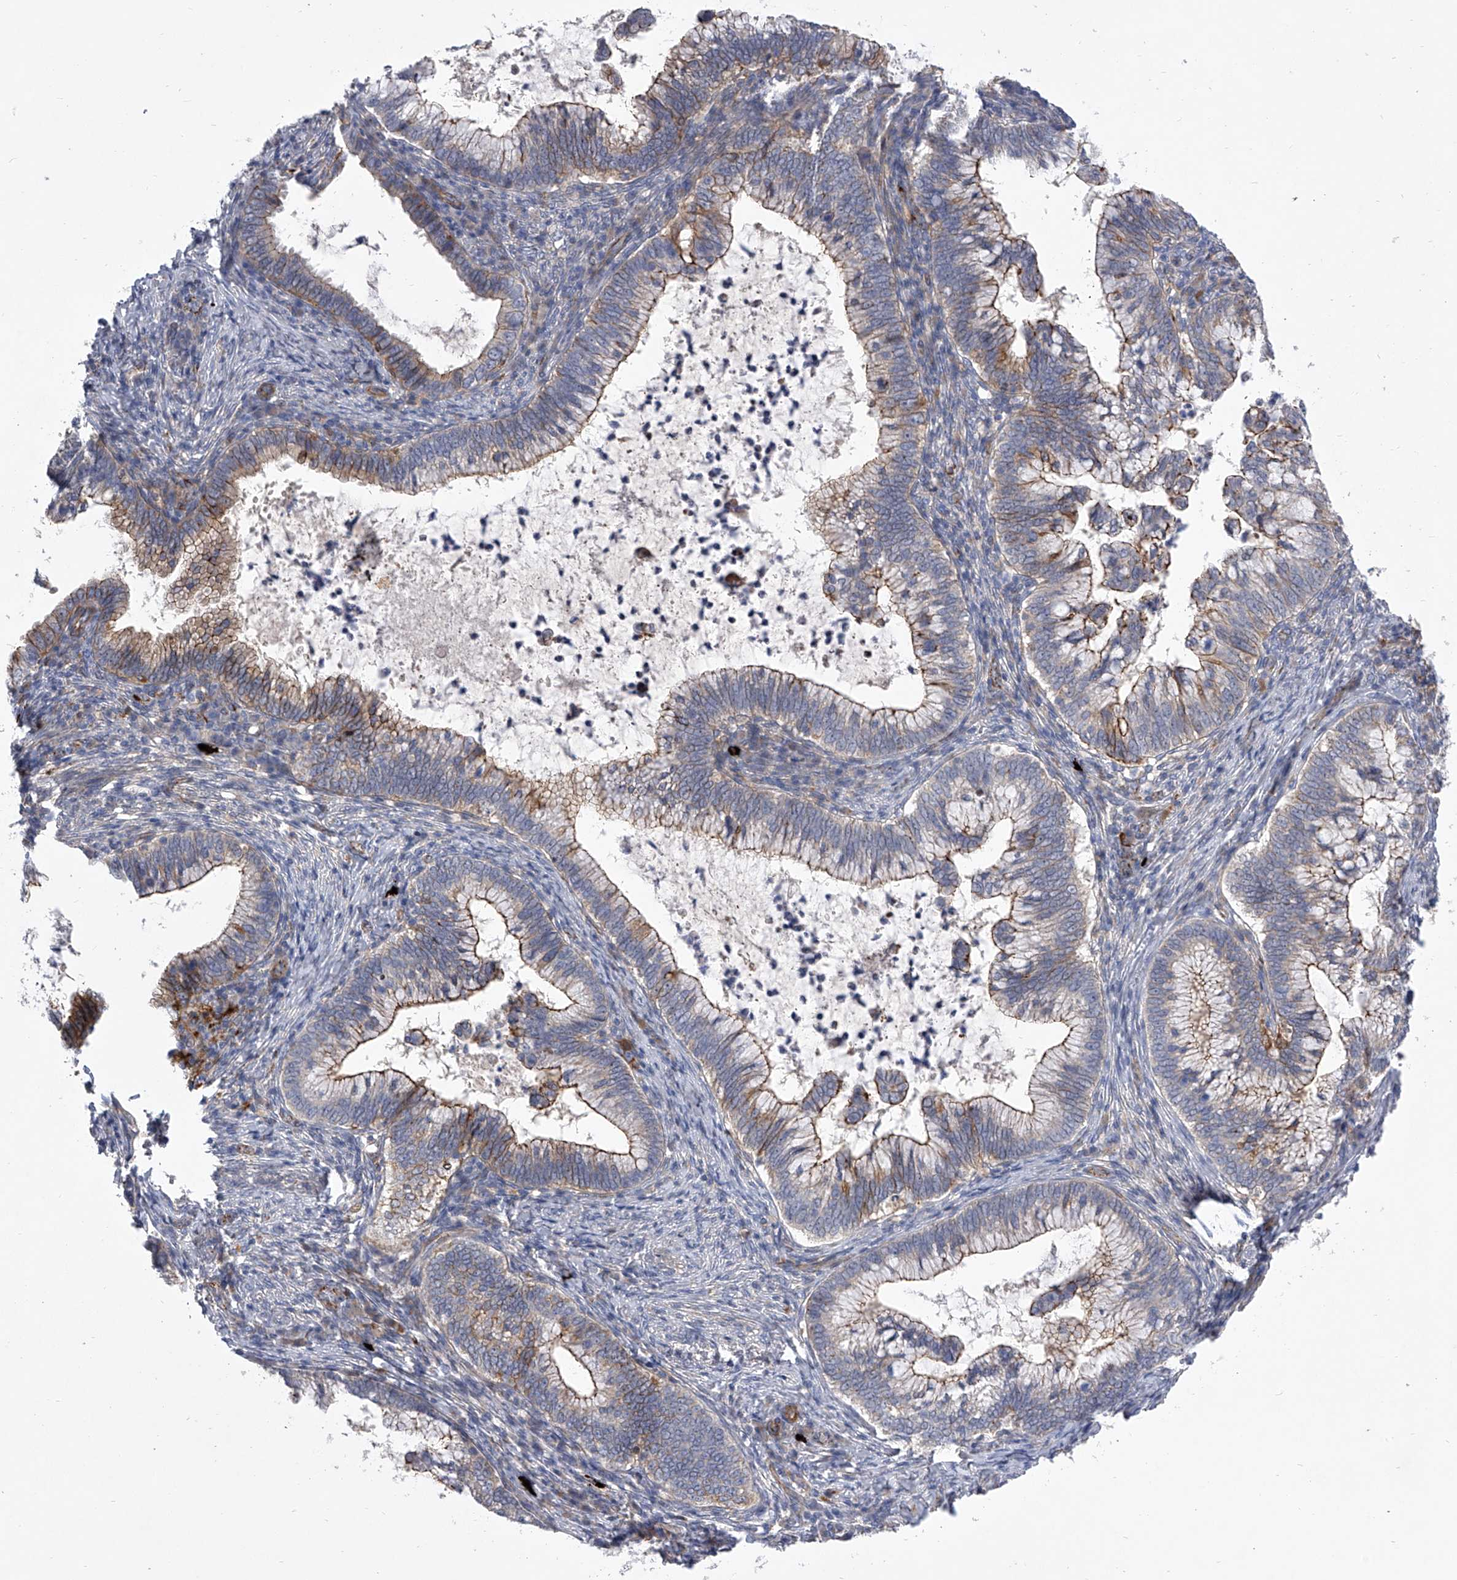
{"staining": {"intensity": "moderate", "quantity": "25%-75%", "location": "cytoplasmic/membranous"}, "tissue": "cervical cancer", "cell_type": "Tumor cells", "image_type": "cancer", "snomed": [{"axis": "morphology", "description": "Adenocarcinoma, NOS"}, {"axis": "topography", "description": "Cervix"}], "caption": "IHC staining of cervical cancer (adenocarcinoma), which exhibits medium levels of moderate cytoplasmic/membranous expression in about 25%-75% of tumor cells indicating moderate cytoplasmic/membranous protein expression. The staining was performed using DAB (3,3'-diaminobenzidine) (brown) for protein detection and nuclei were counterstained in hematoxylin (blue).", "gene": "MINDY4", "patient": {"sex": "female", "age": 36}}